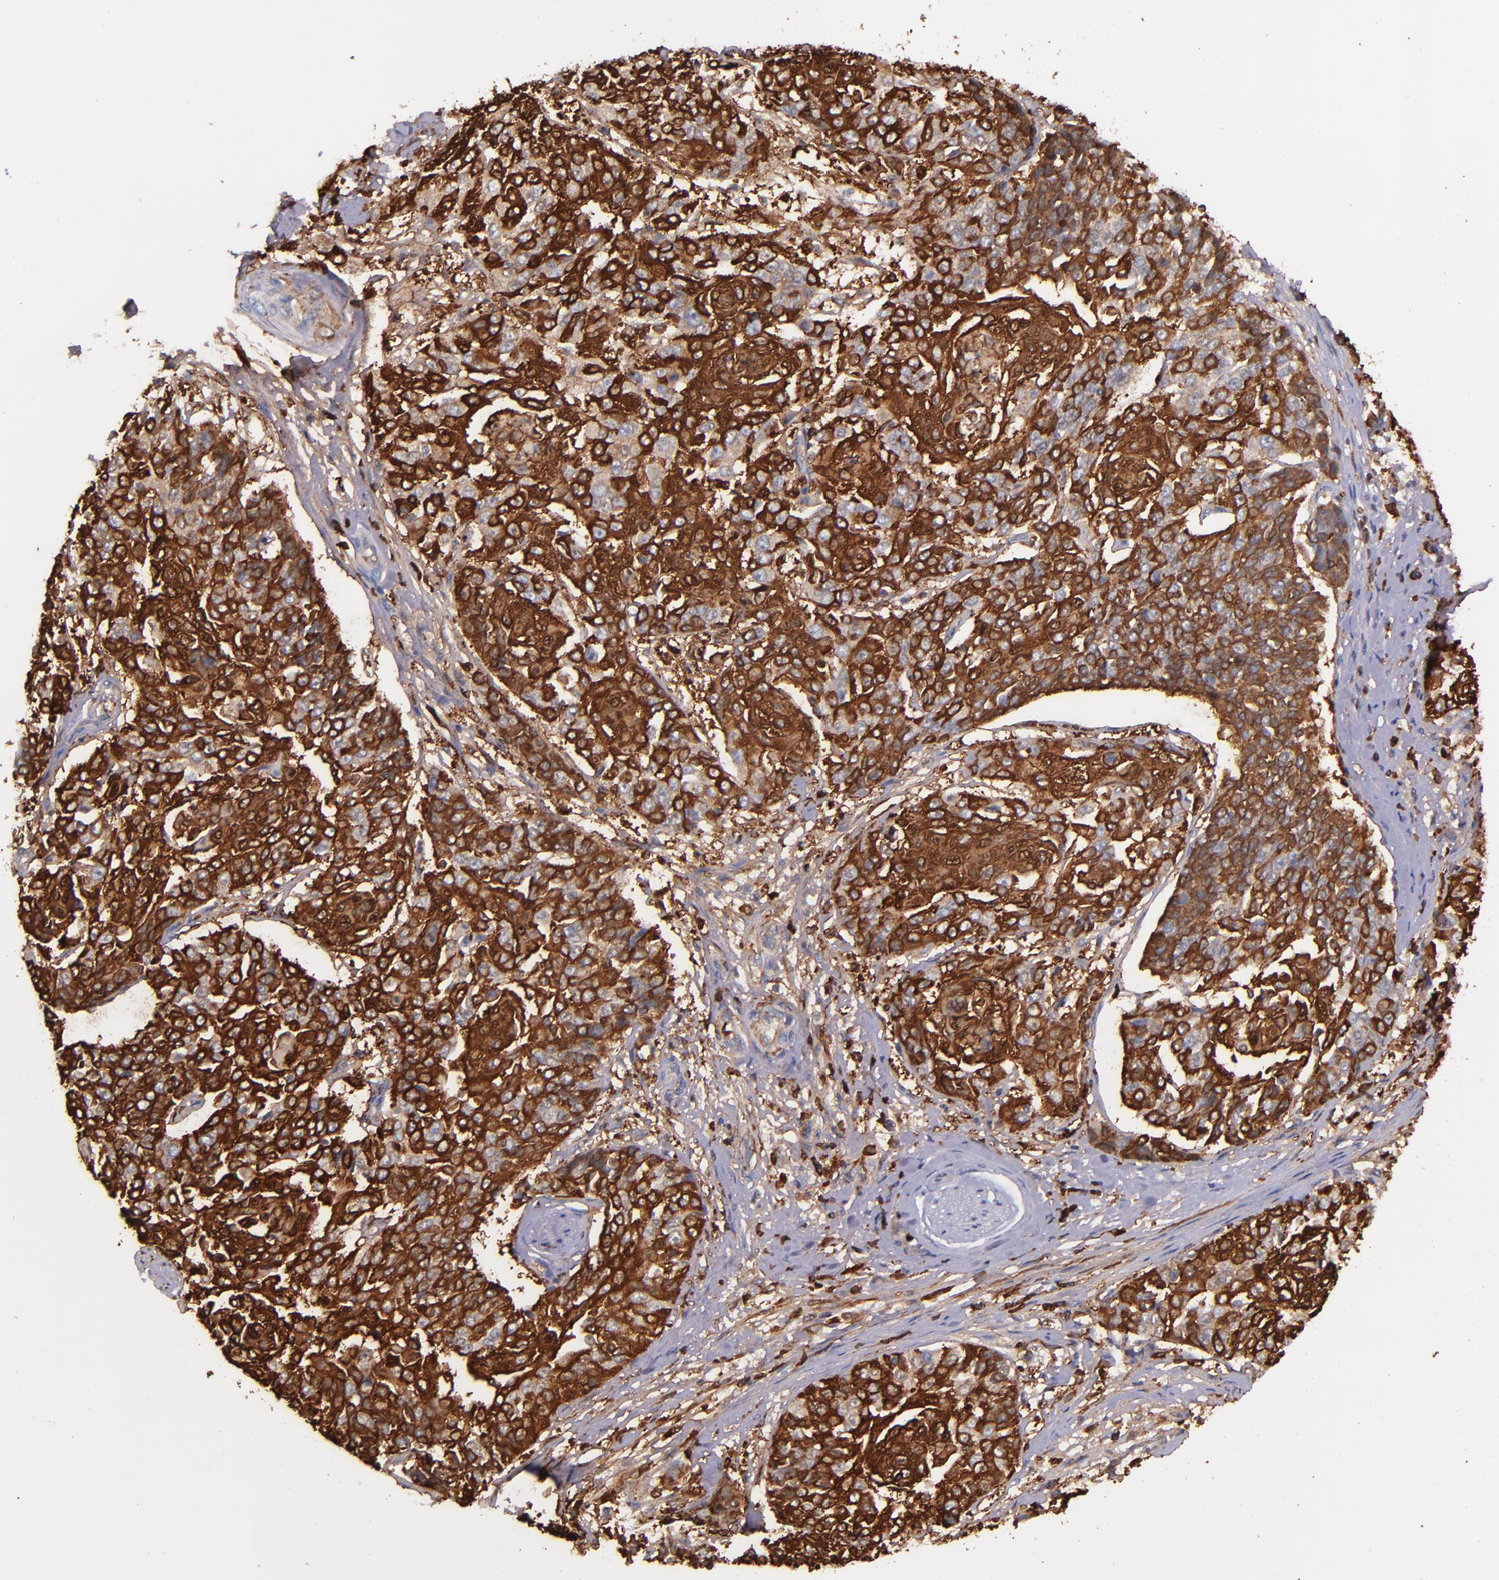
{"staining": {"intensity": "strong", "quantity": ">75%", "location": "cytoplasmic/membranous"}, "tissue": "cervical cancer", "cell_type": "Tumor cells", "image_type": "cancer", "snomed": [{"axis": "morphology", "description": "Squamous cell carcinoma, NOS"}, {"axis": "topography", "description": "Cervix"}], "caption": "IHC photomicrograph of neoplastic tissue: cervical cancer stained using IHC displays high levels of strong protein expression localized specifically in the cytoplasmic/membranous of tumor cells, appearing as a cytoplasmic/membranous brown color.", "gene": "IVL", "patient": {"sex": "female", "age": 64}}